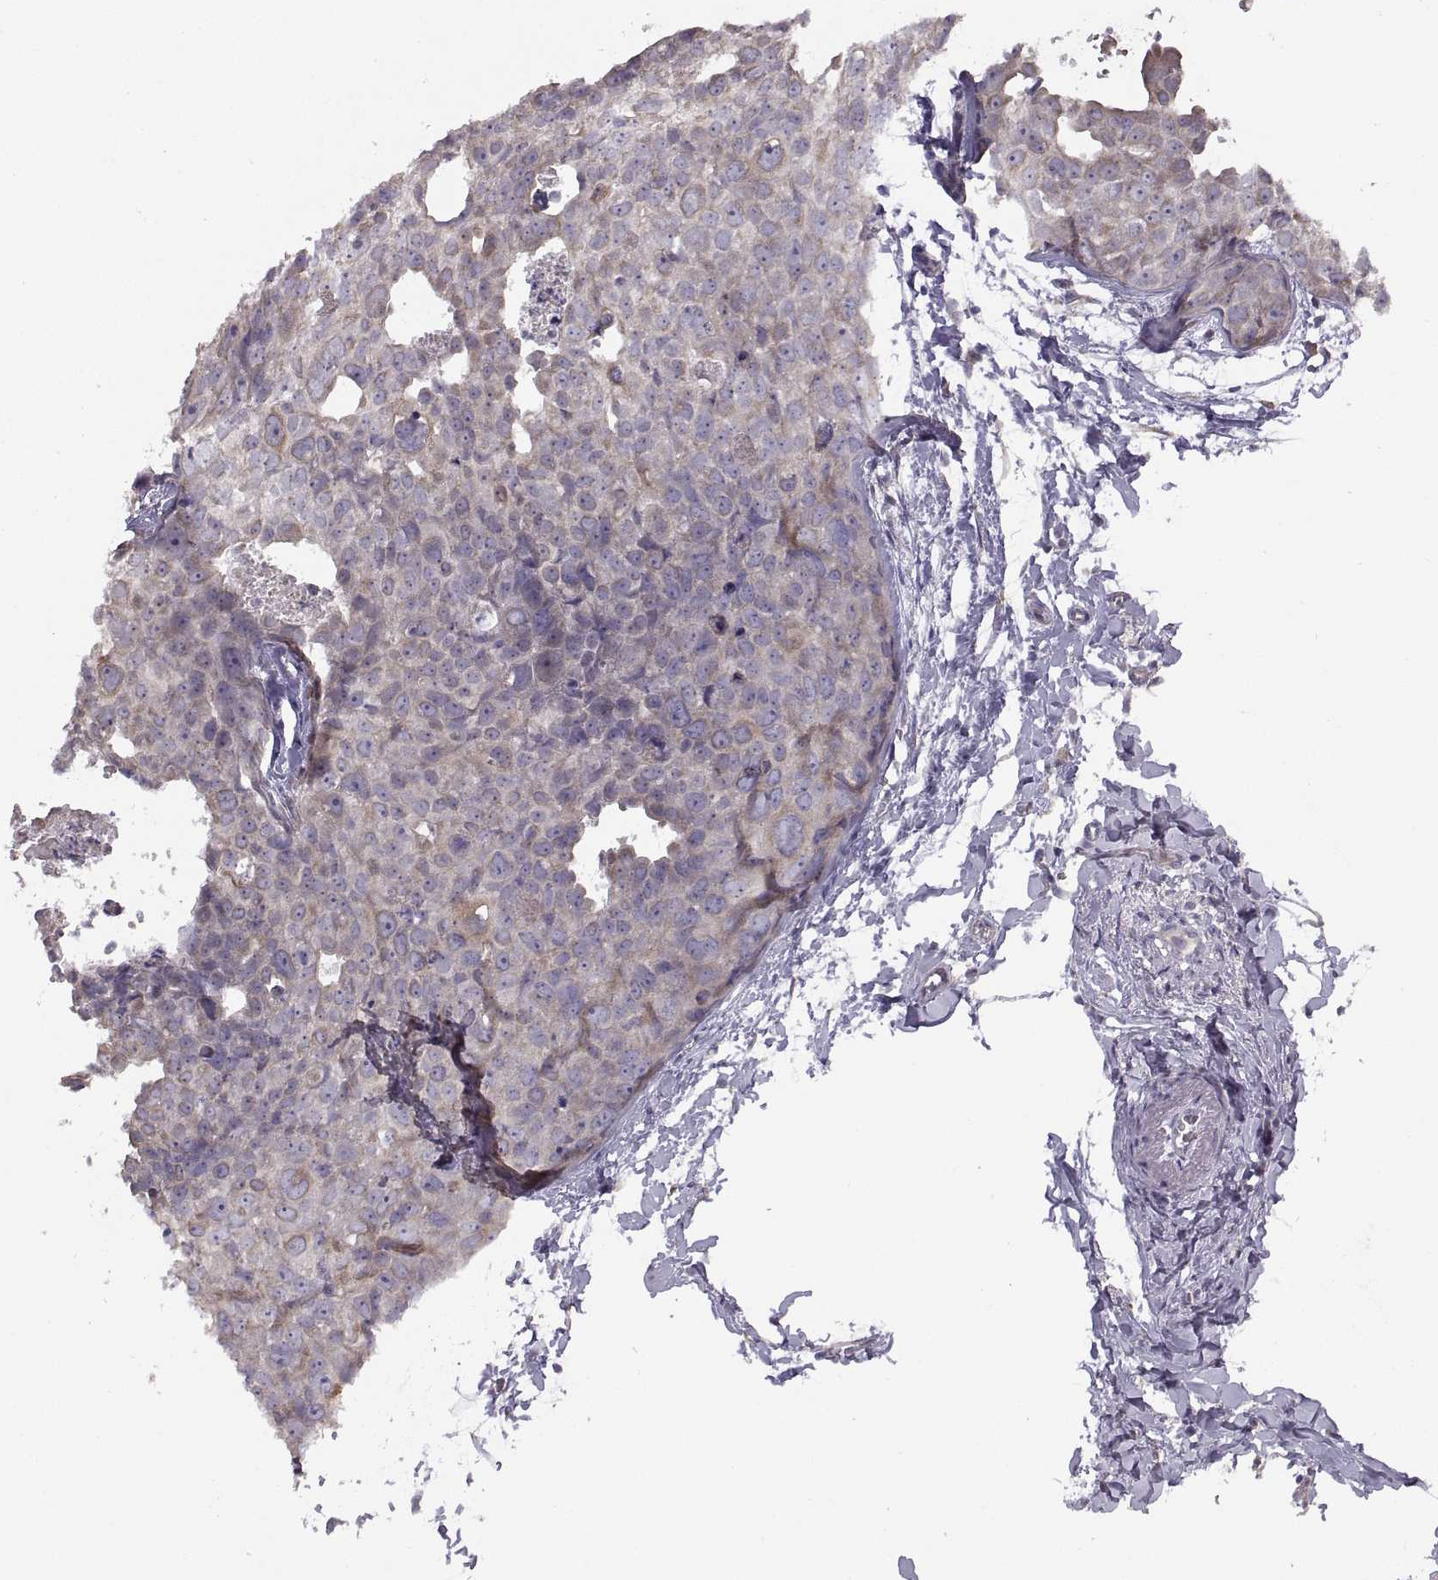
{"staining": {"intensity": "weak", "quantity": "25%-75%", "location": "cytoplasmic/membranous"}, "tissue": "breast cancer", "cell_type": "Tumor cells", "image_type": "cancer", "snomed": [{"axis": "morphology", "description": "Duct carcinoma"}, {"axis": "topography", "description": "Breast"}], "caption": "DAB (3,3'-diaminobenzidine) immunohistochemical staining of breast cancer shows weak cytoplasmic/membranous protein expression in approximately 25%-75% of tumor cells. The staining was performed using DAB (3,3'-diaminobenzidine), with brown indicating positive protein expression. Nuclei are stained blue with hematoxylin.", "gene": "ACSBG2", "patient": {"sex": "female", "age": 38}}